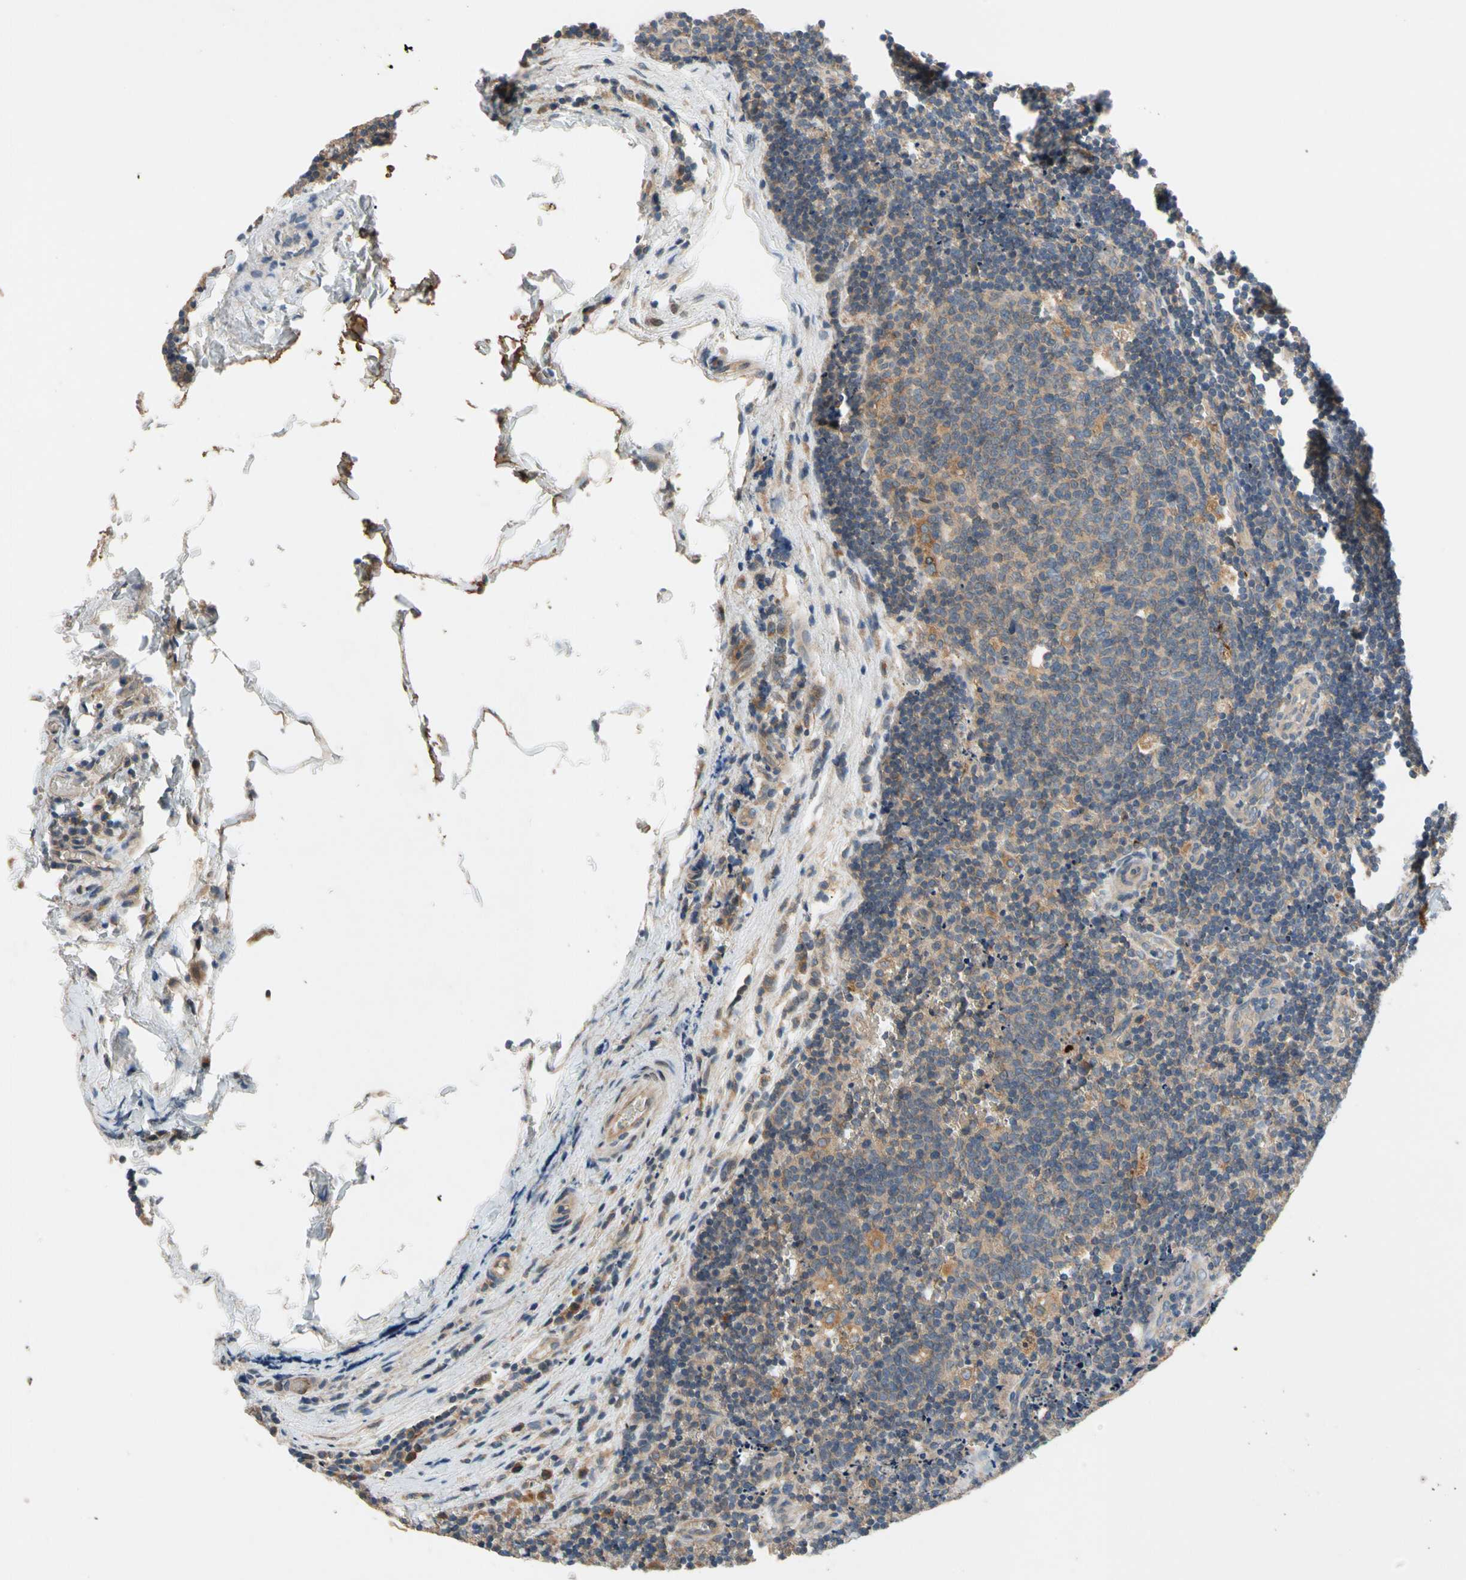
{"staining": {"intensity": "weak", "quantity": ">75%", "location": "cytoplasmic/membranous"}, "tissue": "lymph node", "cell_type": "Germinal center cells", "image_type": "normal", "snomed": [{"axis": "morphology", "description": "Normal tissue, NOS"}, {"axis": "topography", "description": "Lymph node"}, {"axis": "topography", "description": "Salivary gland"}], "caption": "The image displays immunohistochemical staining of unremarkable lymph node. There is weak cytoplasmic/membranous expression is seen in approximately >75% of germinal center cells.", "gene": "USP12", "patient": {"sex": "male", "age": 8}}